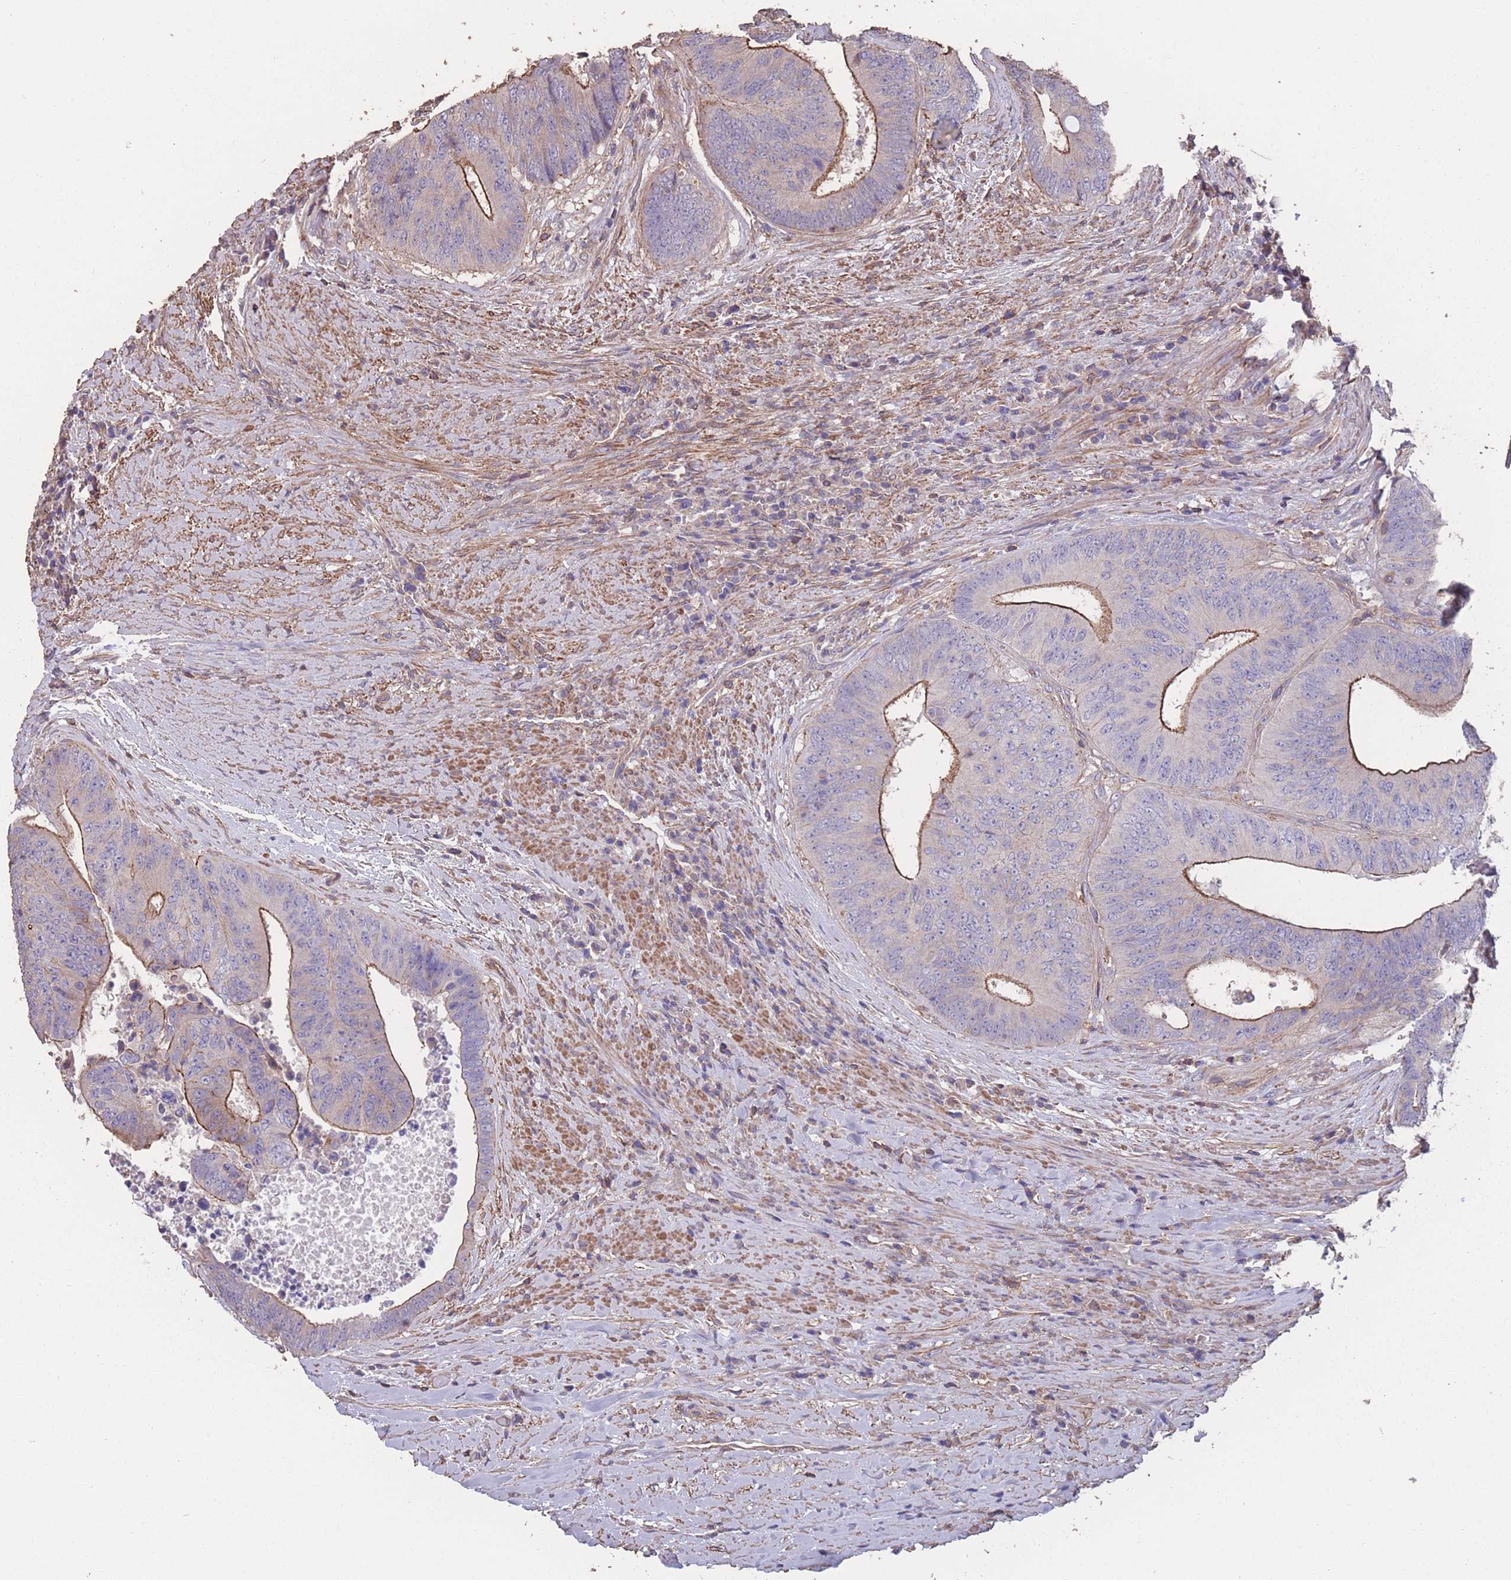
{"staining": {"intensity": "moderate", "quantity": "25%-75%", "location": "cytoplasmic/membranous"}, "tissue": "colorectal cancer", "cell_type": "Tumor cells", "image_type": "cancer", "snomed": [{"axis": "morphology", "description": "Adenocarcinoma, NOS"}, {"axis": "topography", "description": "Rectum"}], "caption": "The immunohistochemical stain shows moderate cytoplasmic/membranous staining in tumor cells of colorectal cancer (adenocarcinoma) tissue.", "gene": "NUDT21", "patient": {"sex": "male", "age": 72}}